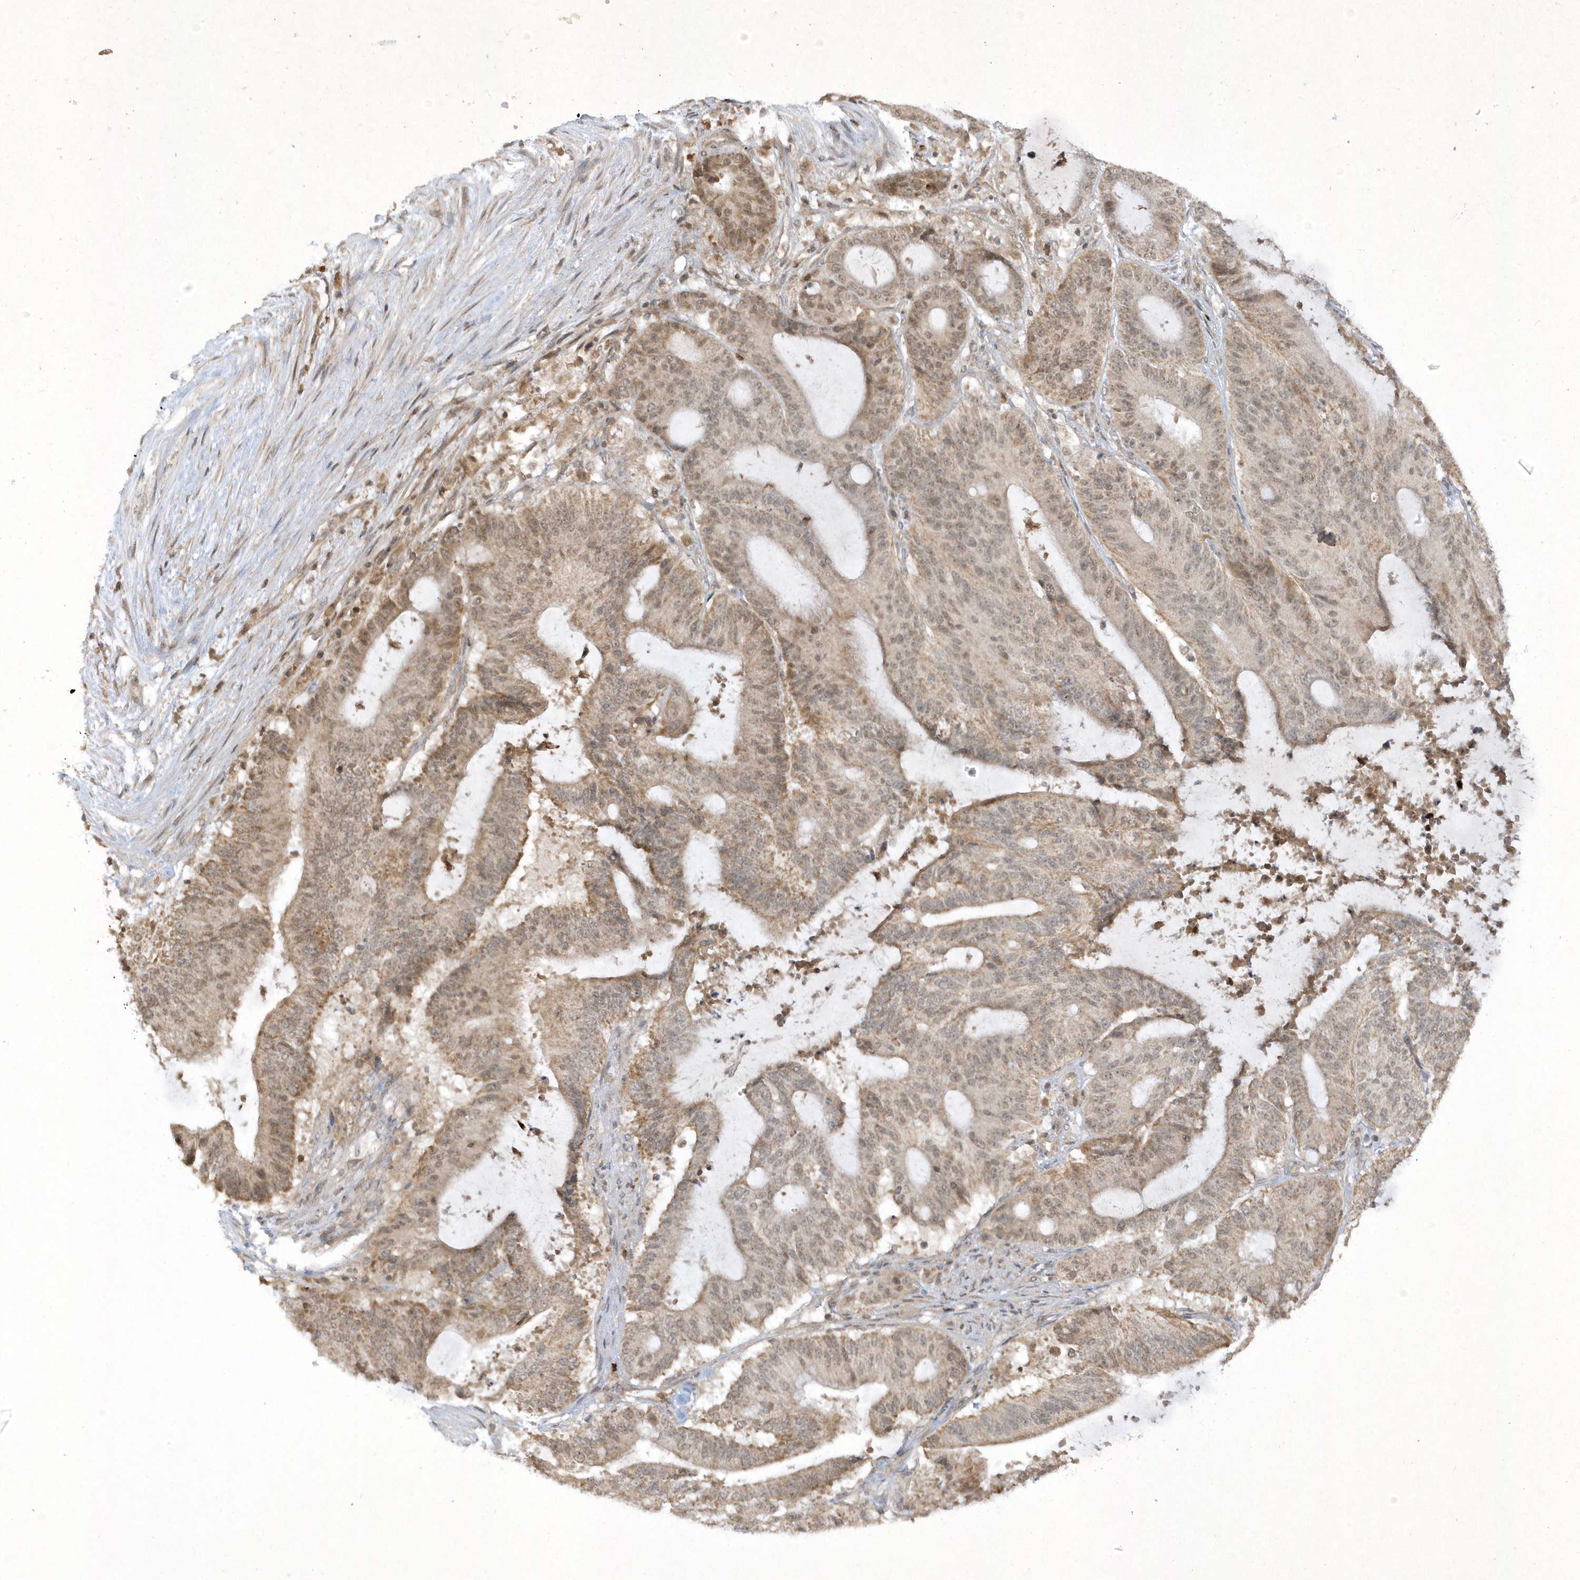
{"staining": {"intensity": "weak", "quantity": "25%-75%", "location": "cytoplasmic/membranous"}, "tissue": "liver cancer", "cell_type": "Tumor cells", "image_type": "cancer", "snomed": [{"axis": "morphology", "description": "Normal tissue, NOS"}, {"axis": "morphology", "description": "Cholangiocarcinoma"}, {"axis": "topography", "description": "Liver"}, {"axis": "topography", "description": "Peripheral nerve tissue"}], "caption": "This histopathology image demonstrates IHC staining of human cholangiocarcinoma (liver), with low weak cytoplasmic/membranous staining in about 25%-75% of tumor cells.", "gene": "ZNF213", "patient": {"sex": "female", "age": 73}}